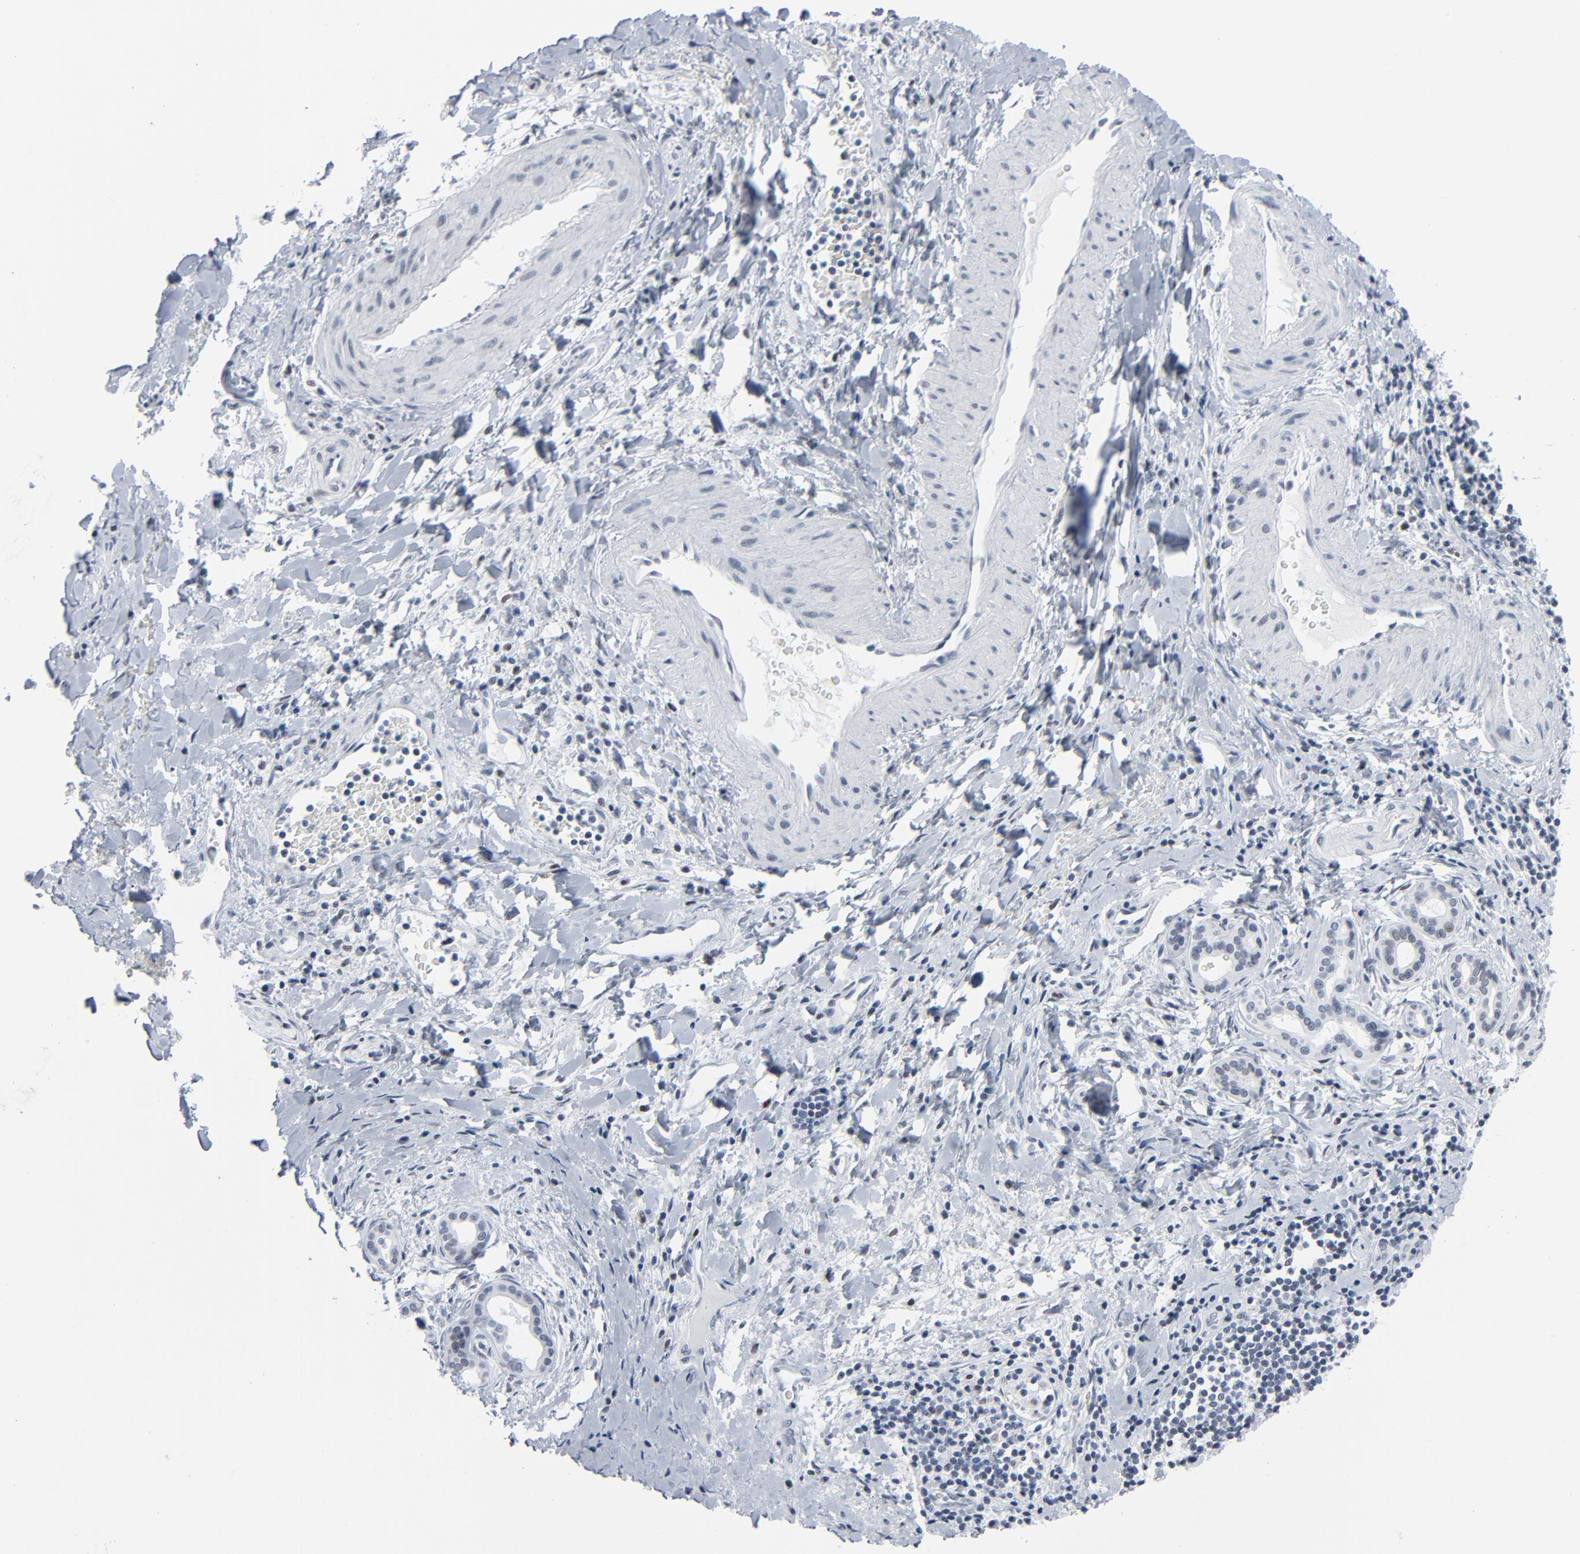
{"staining": {"intensity": "negative", "quantity": "none", "location": "none"}, "tissue": "liver cancer", "cell_type": "Tumor cells", "image_type": "cancer", "snomed": [{"axis": "morphology", "description": "Cholangiocarcinoma"}, {"axis": "topography", "description": "Liver"}], "caption": "Immunohistochemical staining of human liver cholangiocarcinoma reveals no significant expression in tumor cells. (DAB IHC visualized using brightfield microscopy, high magnification).", "gene": "SIRT1", "patient": {"sex": "male", "age": 57}}